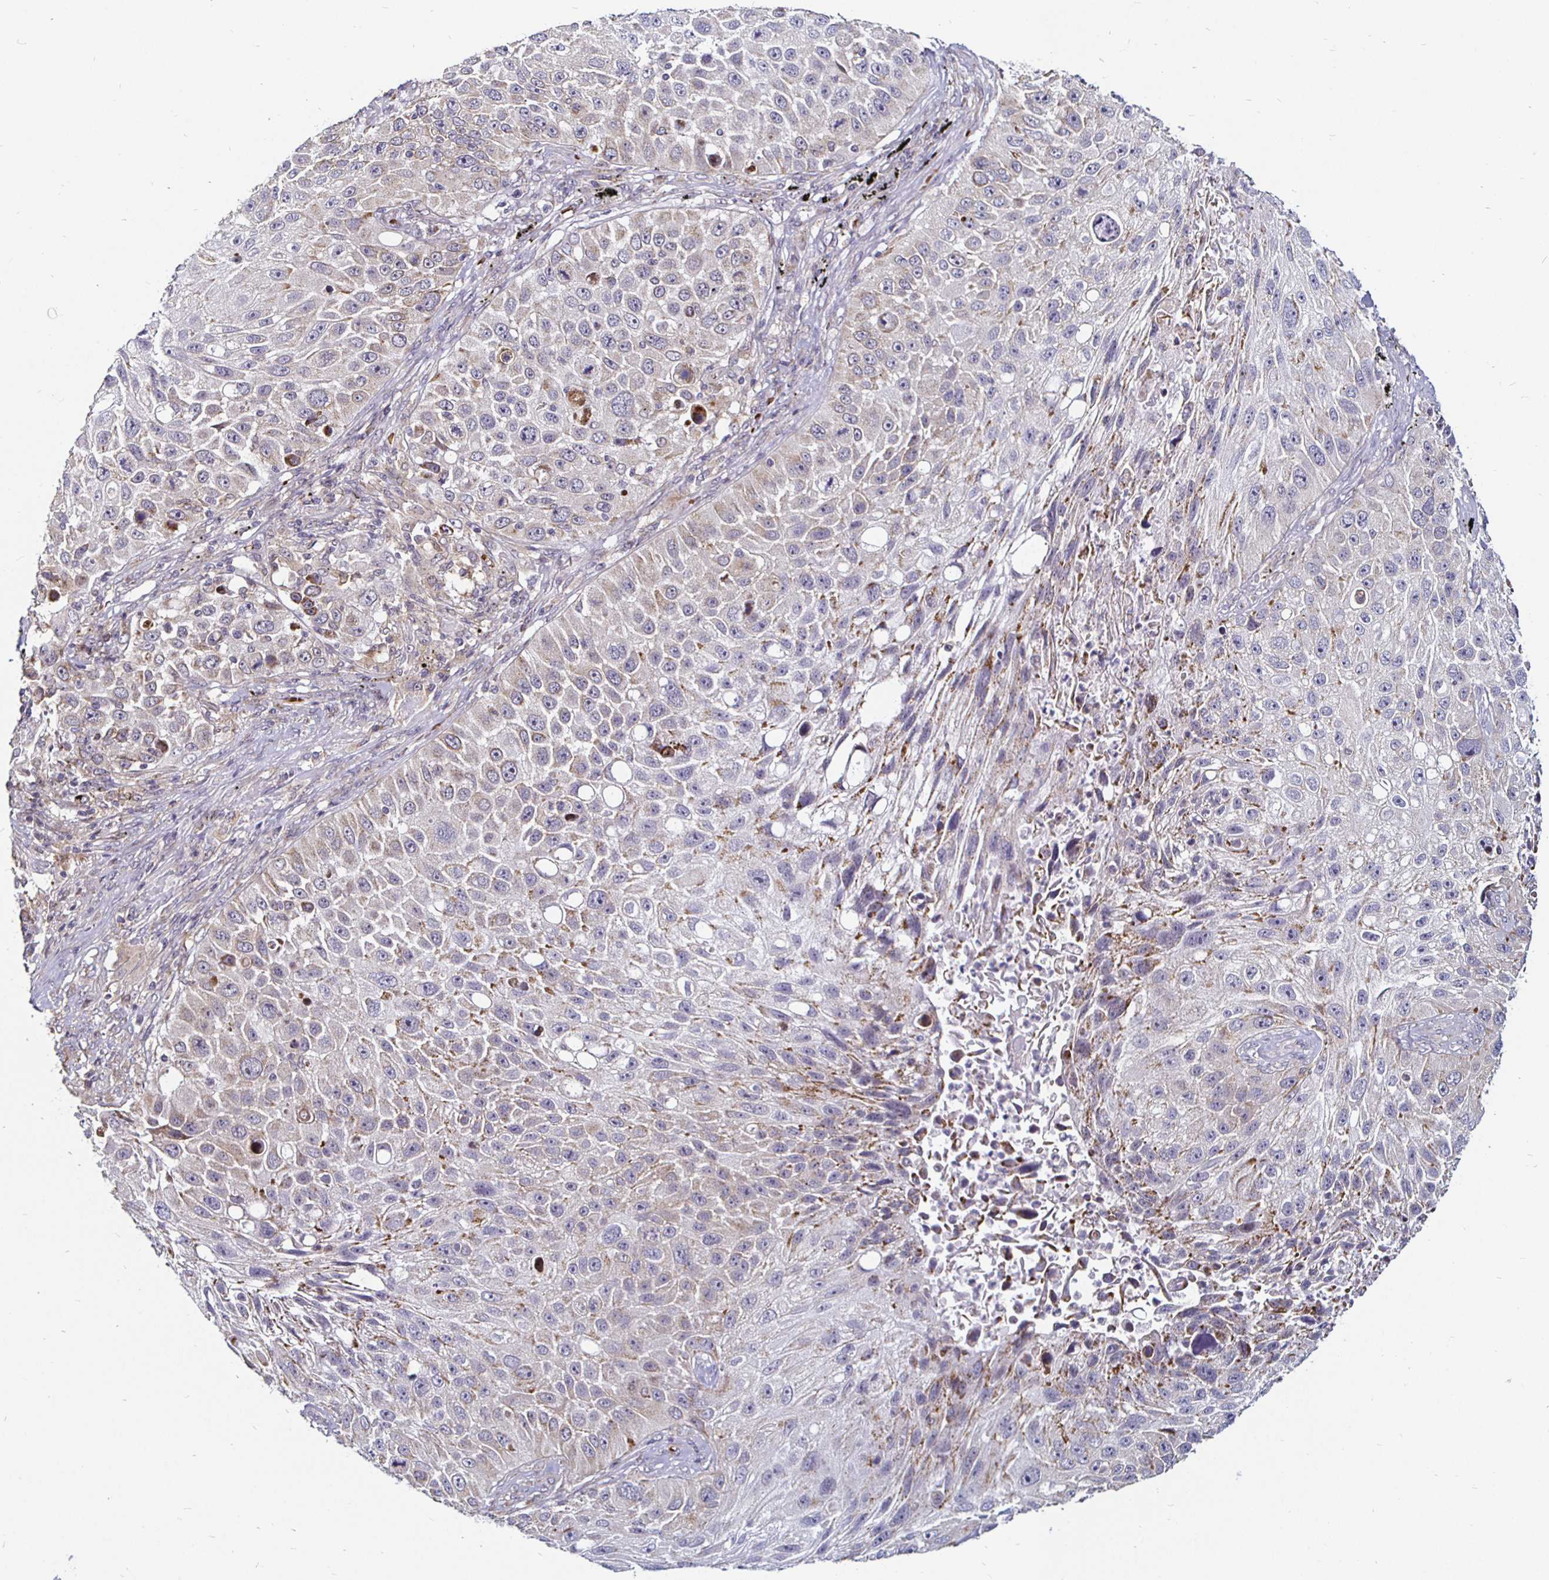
{"staining": {"intensity": "weak", "quantity": "<25%", "location": "cytoplasmic/membranous"}, "tissue": "lung cancer", "cell_type": "Tumor cells", "image_type": "cancer", "snomed": [{"axis": "morphology", "description": "Normal morphology"}, {"axis": "morphology", "description": "Squamous cell carcinoma, NOS"}, {"axis": "topography", "description": "Lymph node"}, {"axis": "topography", "description": "Lung"}], "caption": "Photomicrograph shows no significant protein positivity in tumor cells of lung cancer.", "gene": "ATG3", "patient": {"sex": "male", "age": 67}}